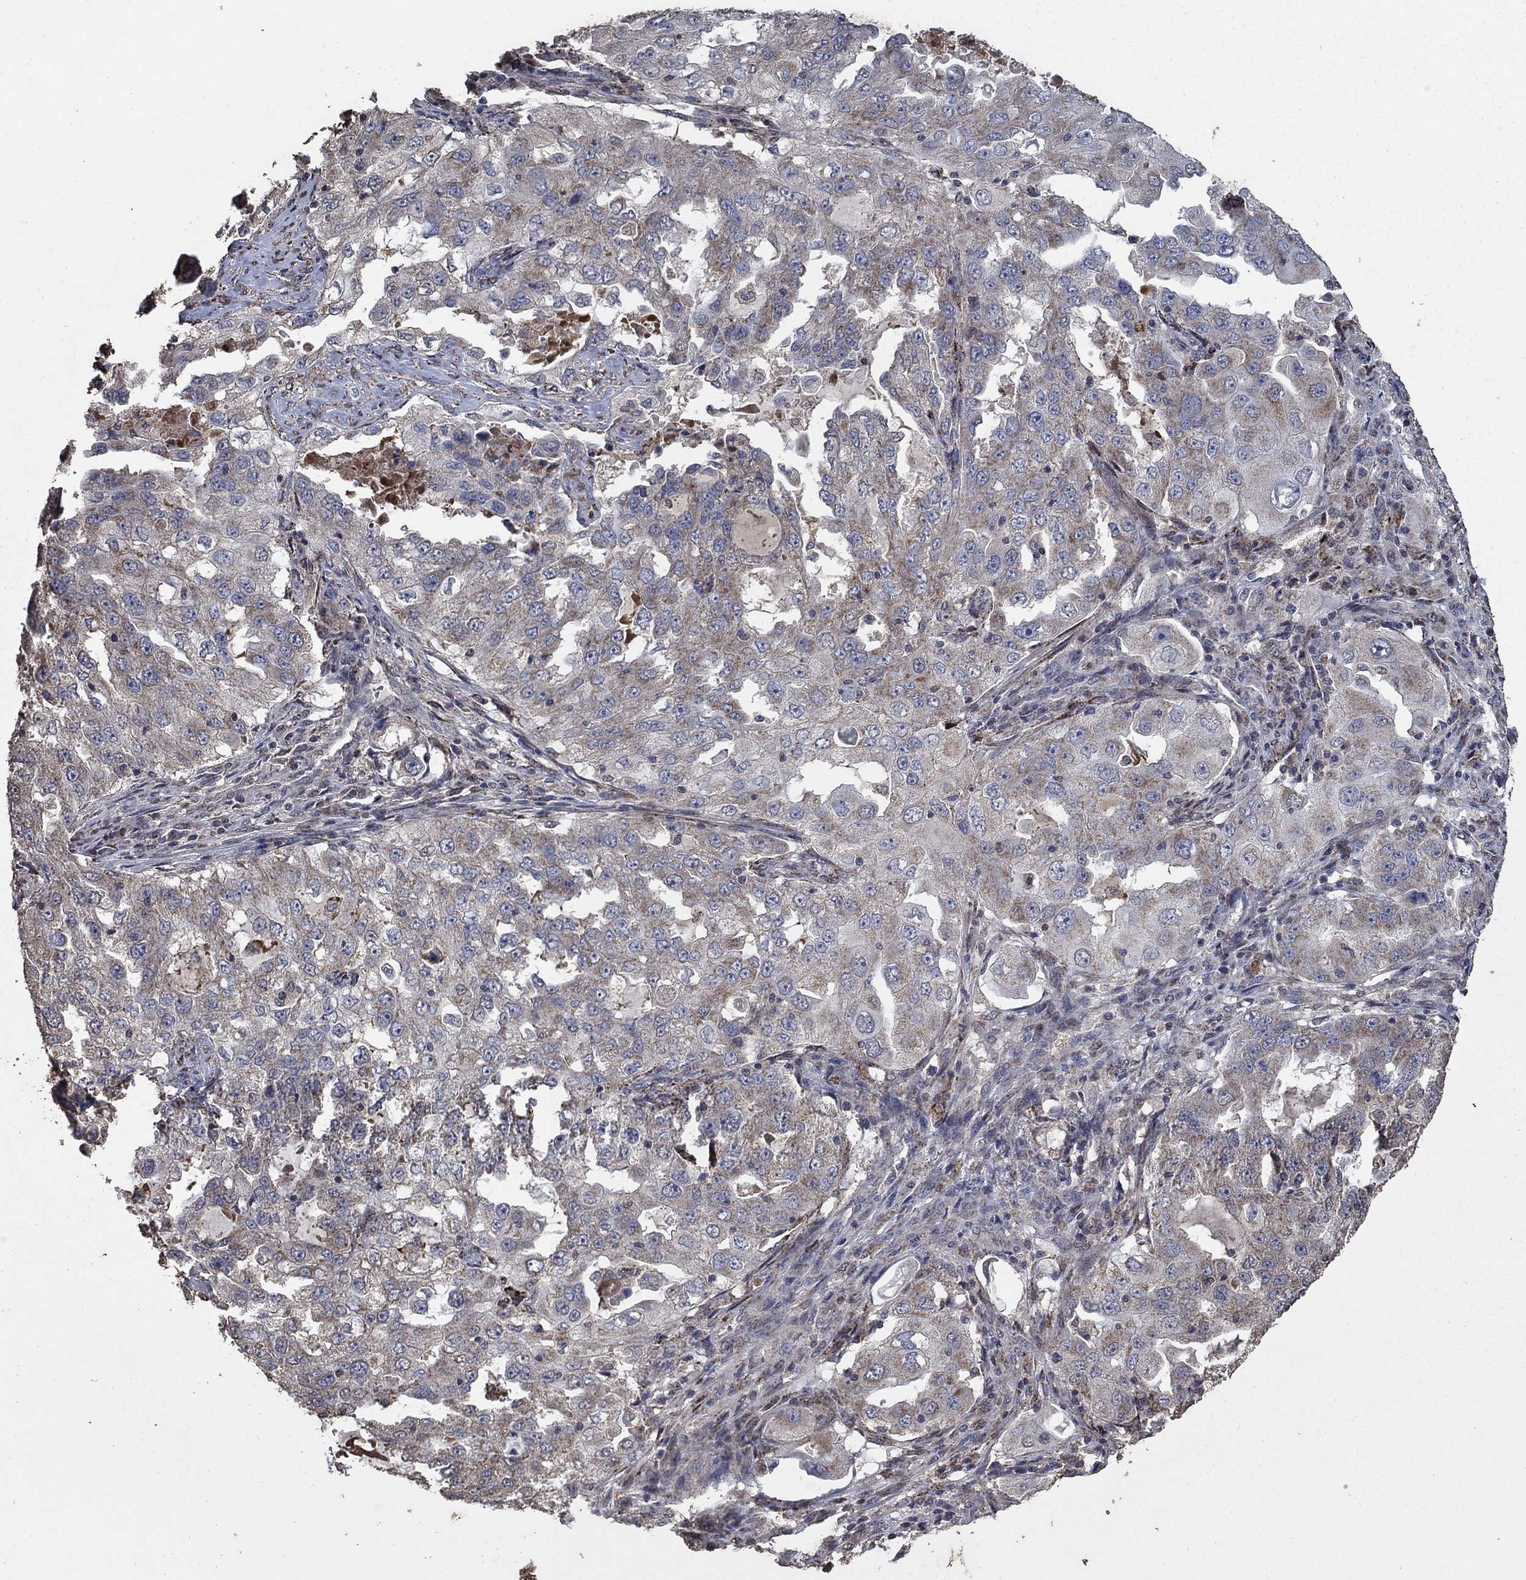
{"staining": {"intensity": "moderate", "quantity": "<25%", "location": "cytoplasmic/membranous"}, "tissue": "lung cancer", "cell_type": "Tumor cells", "image_type": "cancer", "snomed": [{"axis": "morphology", "description": "Adenocarcinoma, NOS"}, {"axis": "topography", "description": "Lung"}], "caption": "Approximately <25% of tumor cells in human lung cancer exhibit moderate cytoplasmic/membranous protein expression as visualized by brown immunohistochemical staining.", "gene": "MRPS24", "patient": {"sex": "female", "age": 61}}